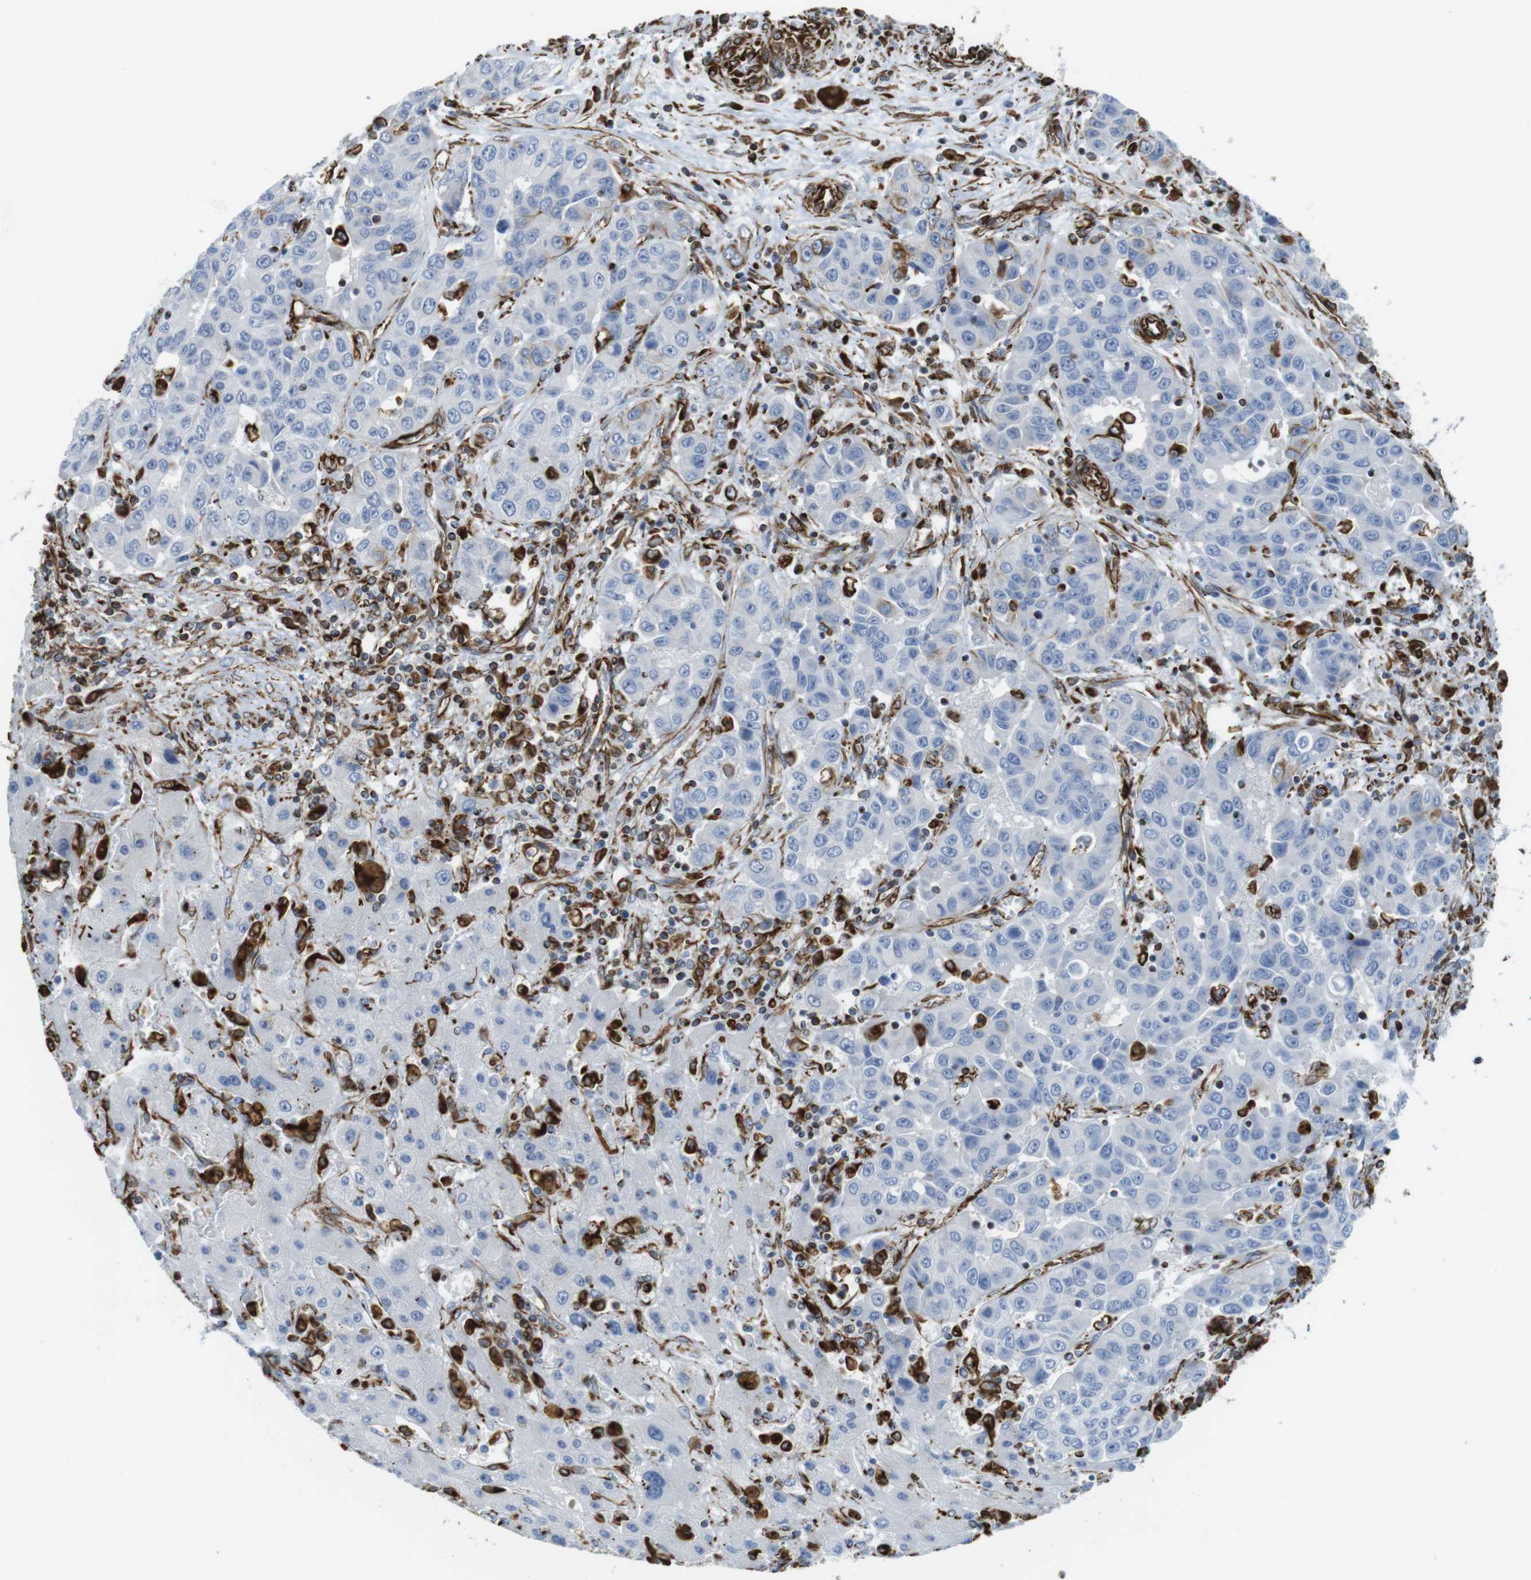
{"staining": {"intensity": "negative", "quantity": "none", "location": "none"}, "tissue": "liver cancer", "cell_type": "Tumor cells", "image_type": "cancer", "snomed": [{"axis": "morphology", "description": "Cholangiocarcinoma"}, {"axis": "topography", "description": "Liver"}], "caption": "Immunohistochemical staining of human cholangiocarcinoma (liver) reveals no significant expression in tumor cells. (DAB (3,3'-diaminobenzidine) IHC visualized using brightfield microscopy, high magnification).", "gene": "RALGPS1", "patient": {"sex": "female", "age": 52}}